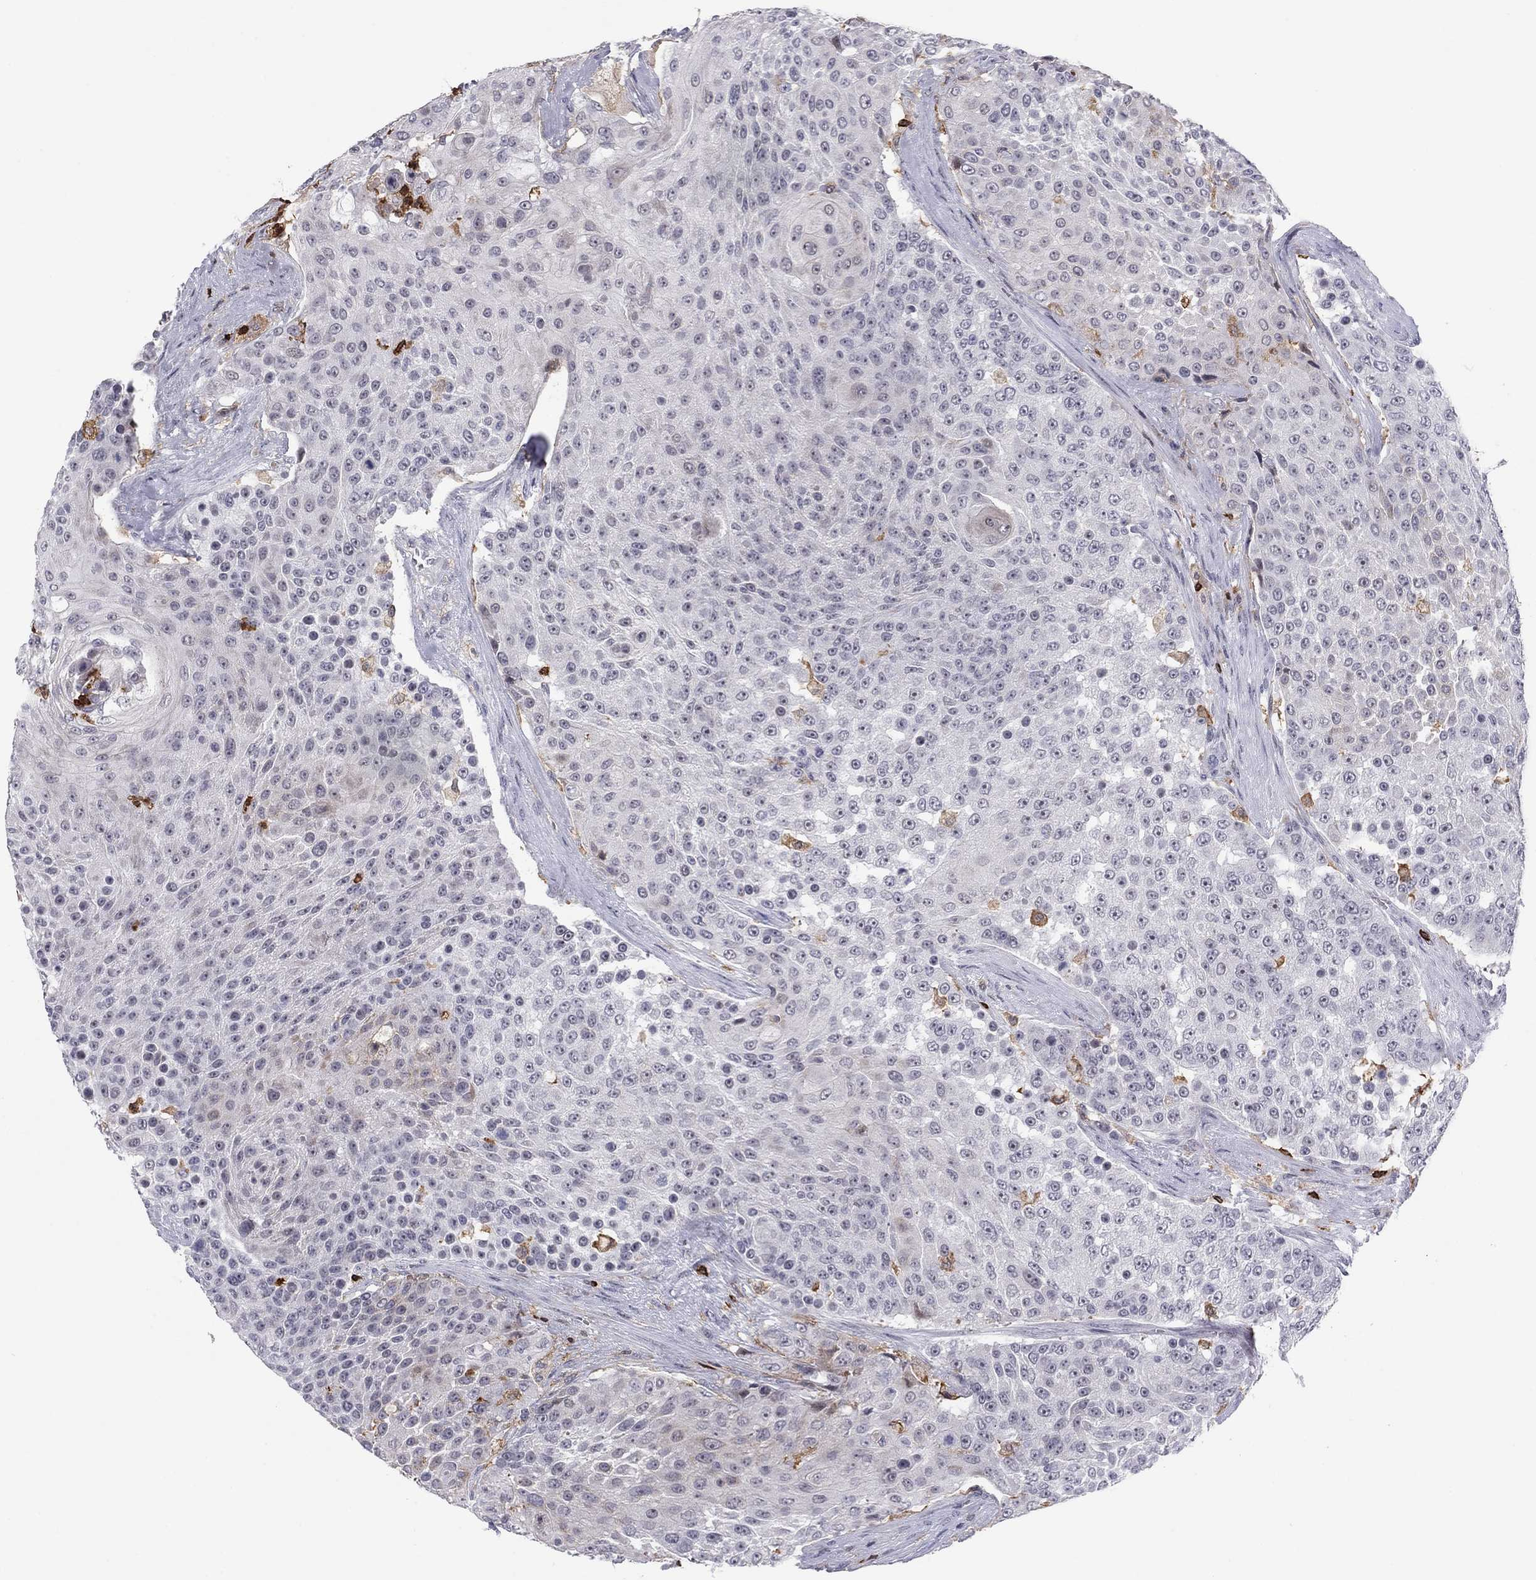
{"staining": {"intensity": "negative", "quantity": "none", "location": "none"}, "tissue": "urothelial cancer", "cell_type": "Tumor cells", "image_type": "cancer", "snomed": [{"axis": "morphology", "description": "Urothelial carcinoma, High grade"}, {"axis": "topography", "description": "Urinary bladder"}], "caption": "IHC micrograph of human urothelial carcinoma (high-grade) stained for a protein (brown), which exhibits no staining in tumor cells. Brightfield microscopy of immunohistochemistry stained with DAB (3,3'-diaminobenzidine) (brown) and hematoxylin (blue), captured at high magnification.", "gene": "ARHGAP27", "patient": {"sex": "female", "age": 63}}